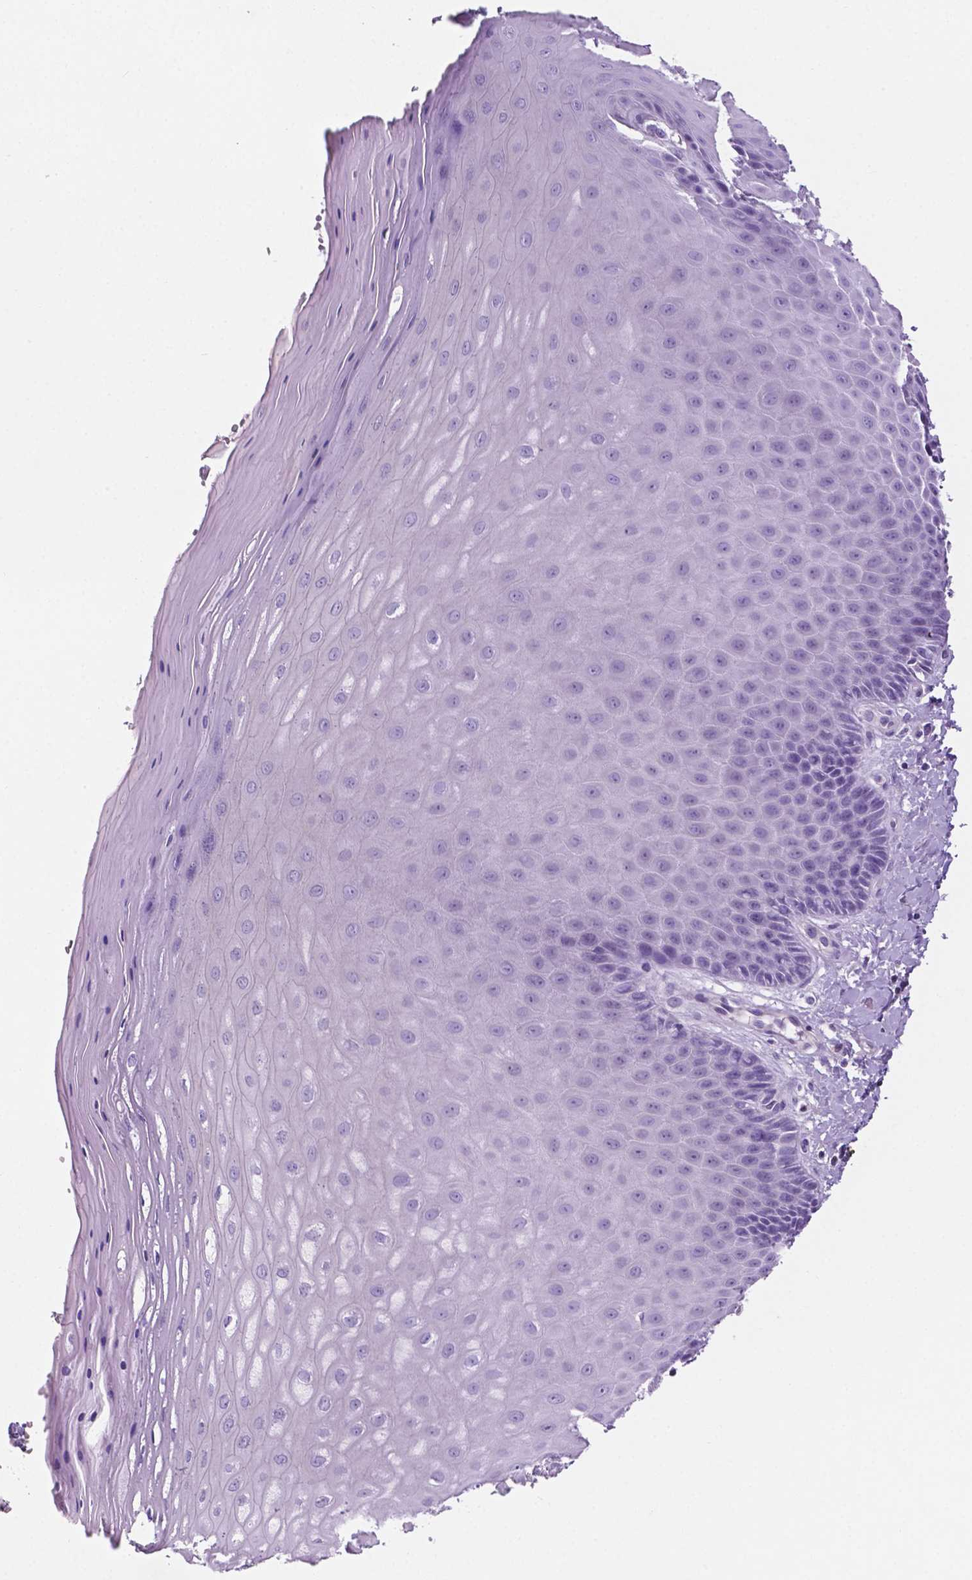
{"staining": {"intensity": "negative", "quantity": "none", "location": "none"}, "tissue": "vagina", "cell_type": "Squamous epithelial cells", "image_type": "normal", "snomed": [{"axis": "morphology", "description": "Normal tissue, NOS"}, {"axis": "topography", "description": "Vagina"}], "caption": "DAB immunohistochemical staining of benign vagina displays no significant staining in squamous epithelial cells.", "gene": "FAM50B", "patient": {"sex": "female", "age": 83}}